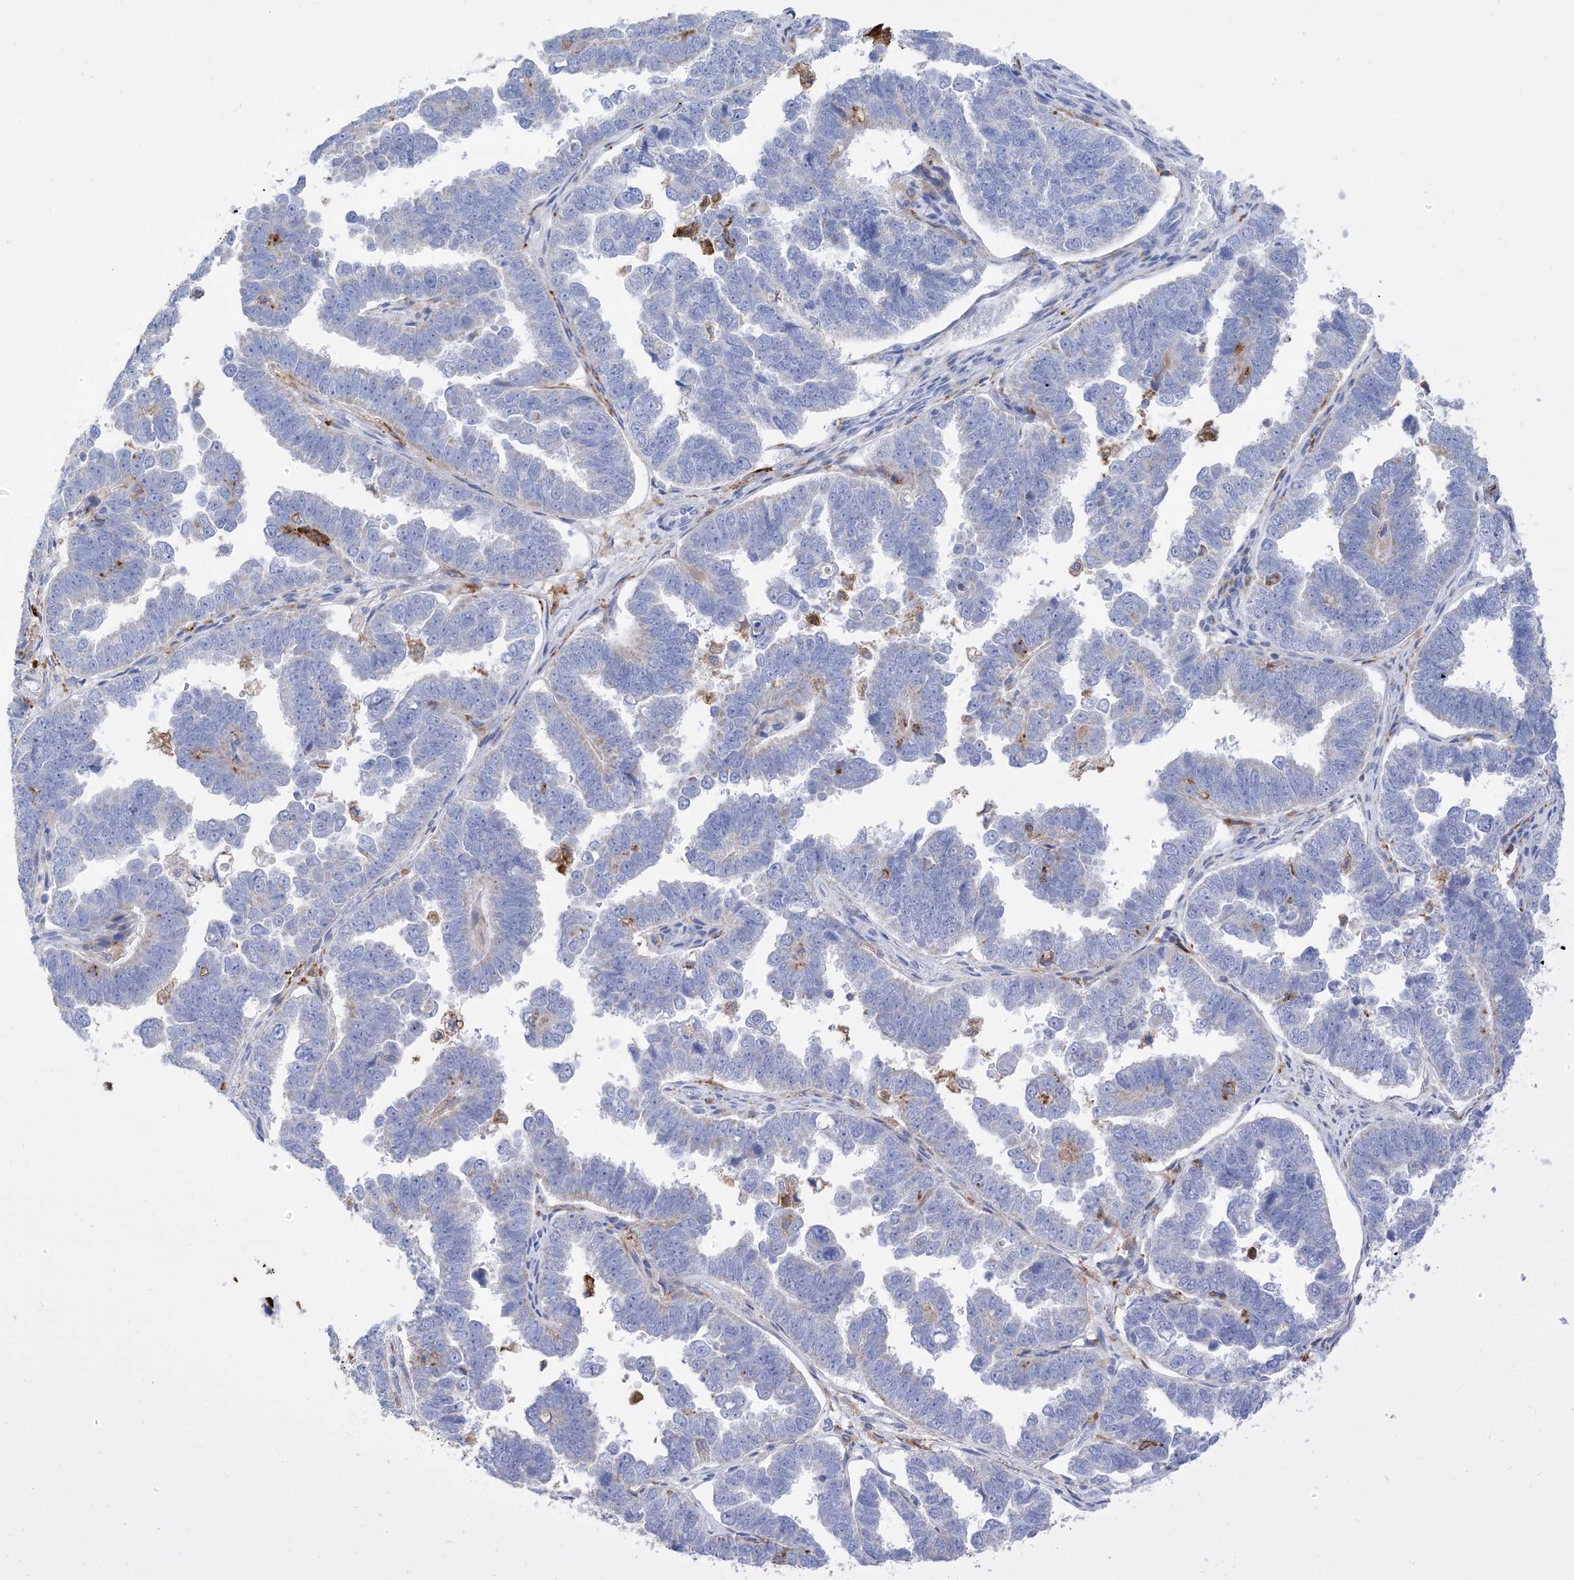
{"staining": {"intensity": "negative", "quantity": "none", "location": "none"}, "tissue": "endometrial cancer", "cell_type": "Tumor cells", "image_type": "cancer", "snomed": [{"axis": "morphology", "description": "Adenocarcinoma, NOS"}, {"axis": "topography", "description": "Endometrium"}], "caption": "Immunohistochemistry image of endometrial adenocarcinoma stained for a protein (brown), which exhibits no staining in tumor cells.", "gene": "DPH3", "patient": {"sex": "female", "age": 75}}